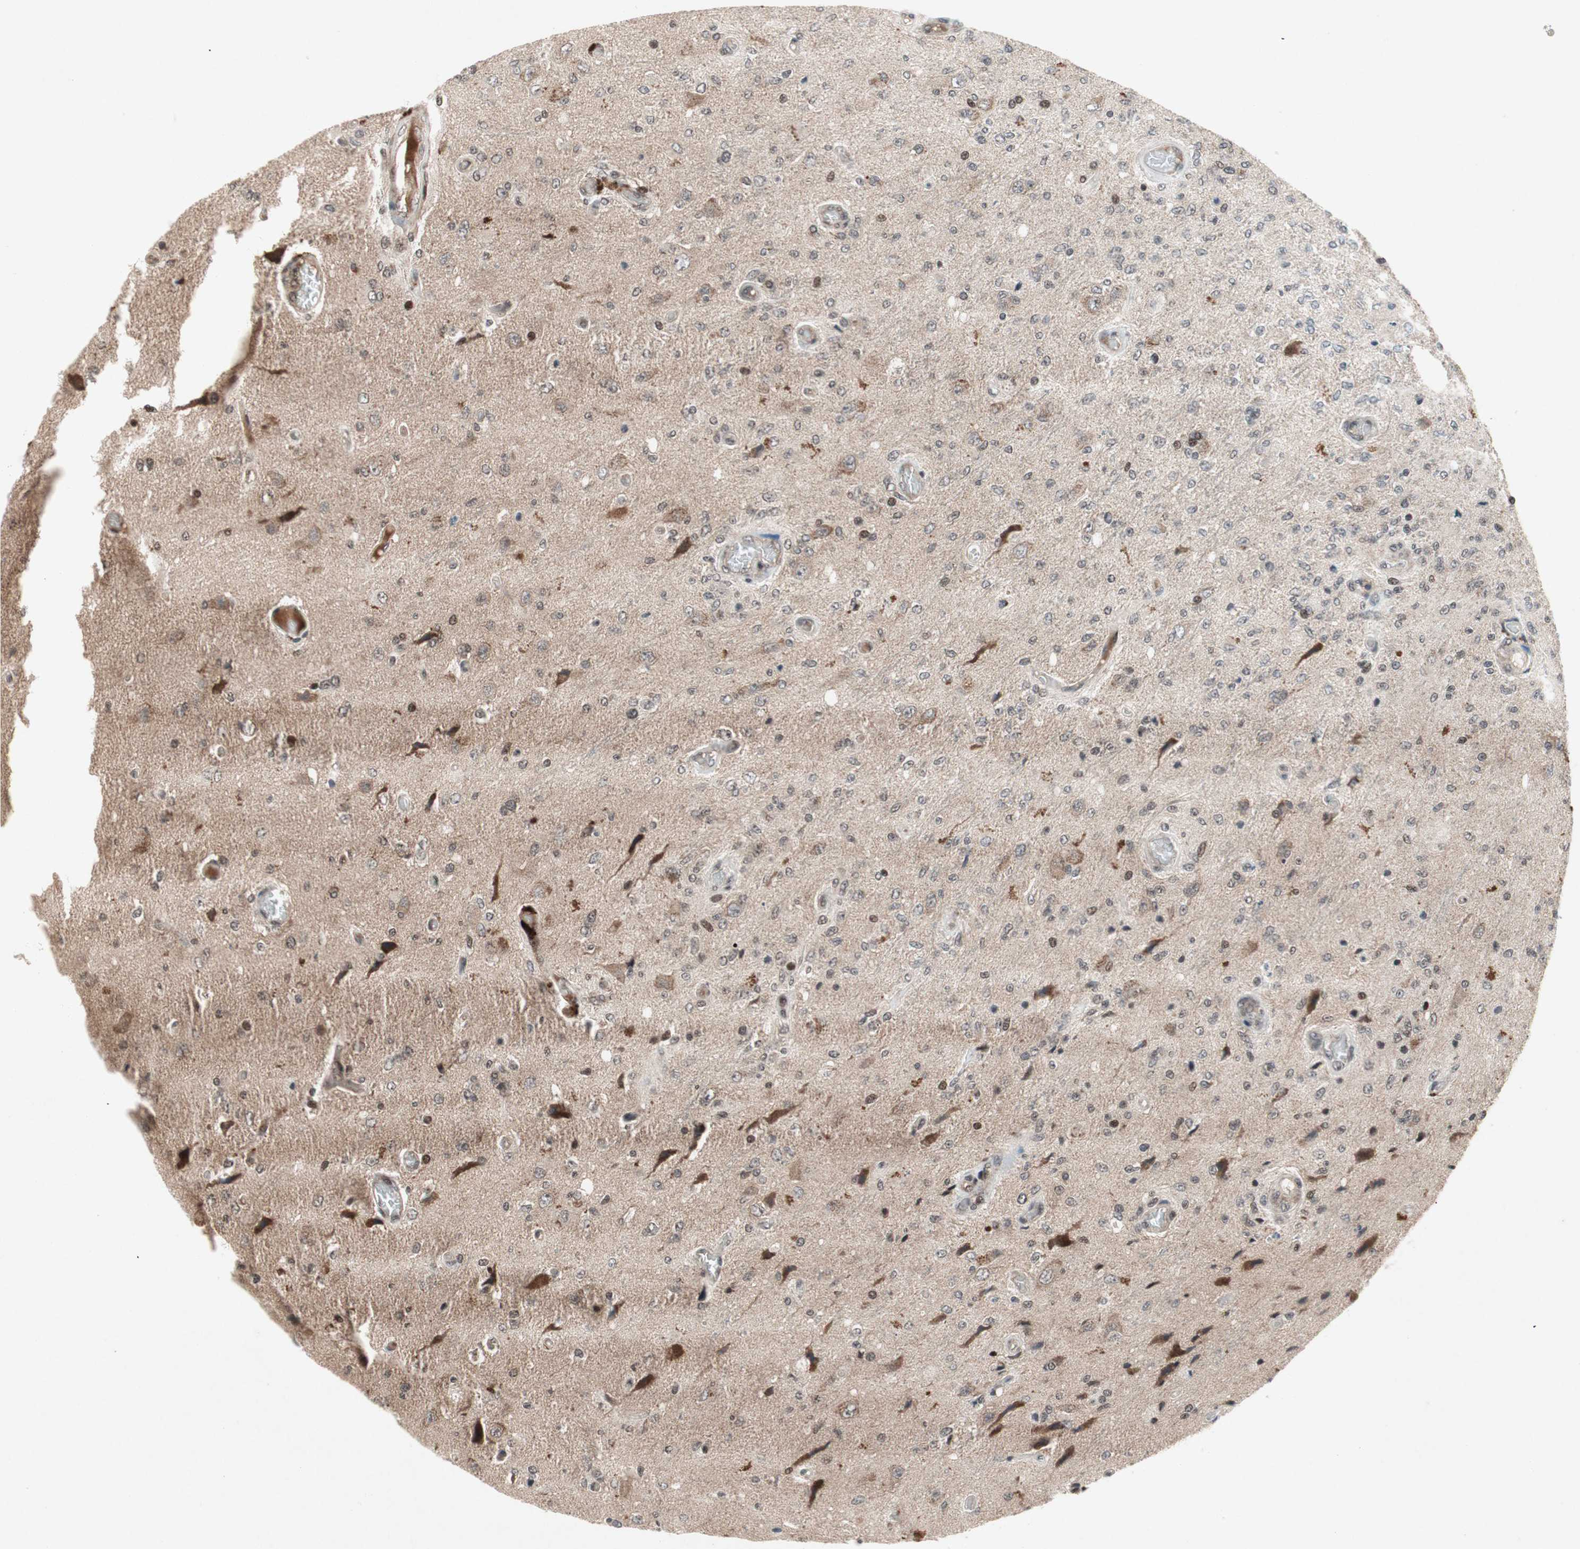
{"staining": {"intensity": "weak", "quantity": "<25%", "location": "nuclear"}, "tissue": "glioma", "cell_type": "Tumor cells", "image_type": "cancer", "snomed": [{"axis": "morphology", "description": "Normal tissue, NOS"}, {"axis": "morphology", "description": "Glioma, malignant, High grade"}, {"axis": "topography", "description": "Cerebral cortex"}], "caption": "Immunohistochemistry histopathology image of glioma stained for a protein (brown), which exhibits no positivity in tumor cells.", "gene": "TCF12", "patient": {"sex": "male", "age": 77}}